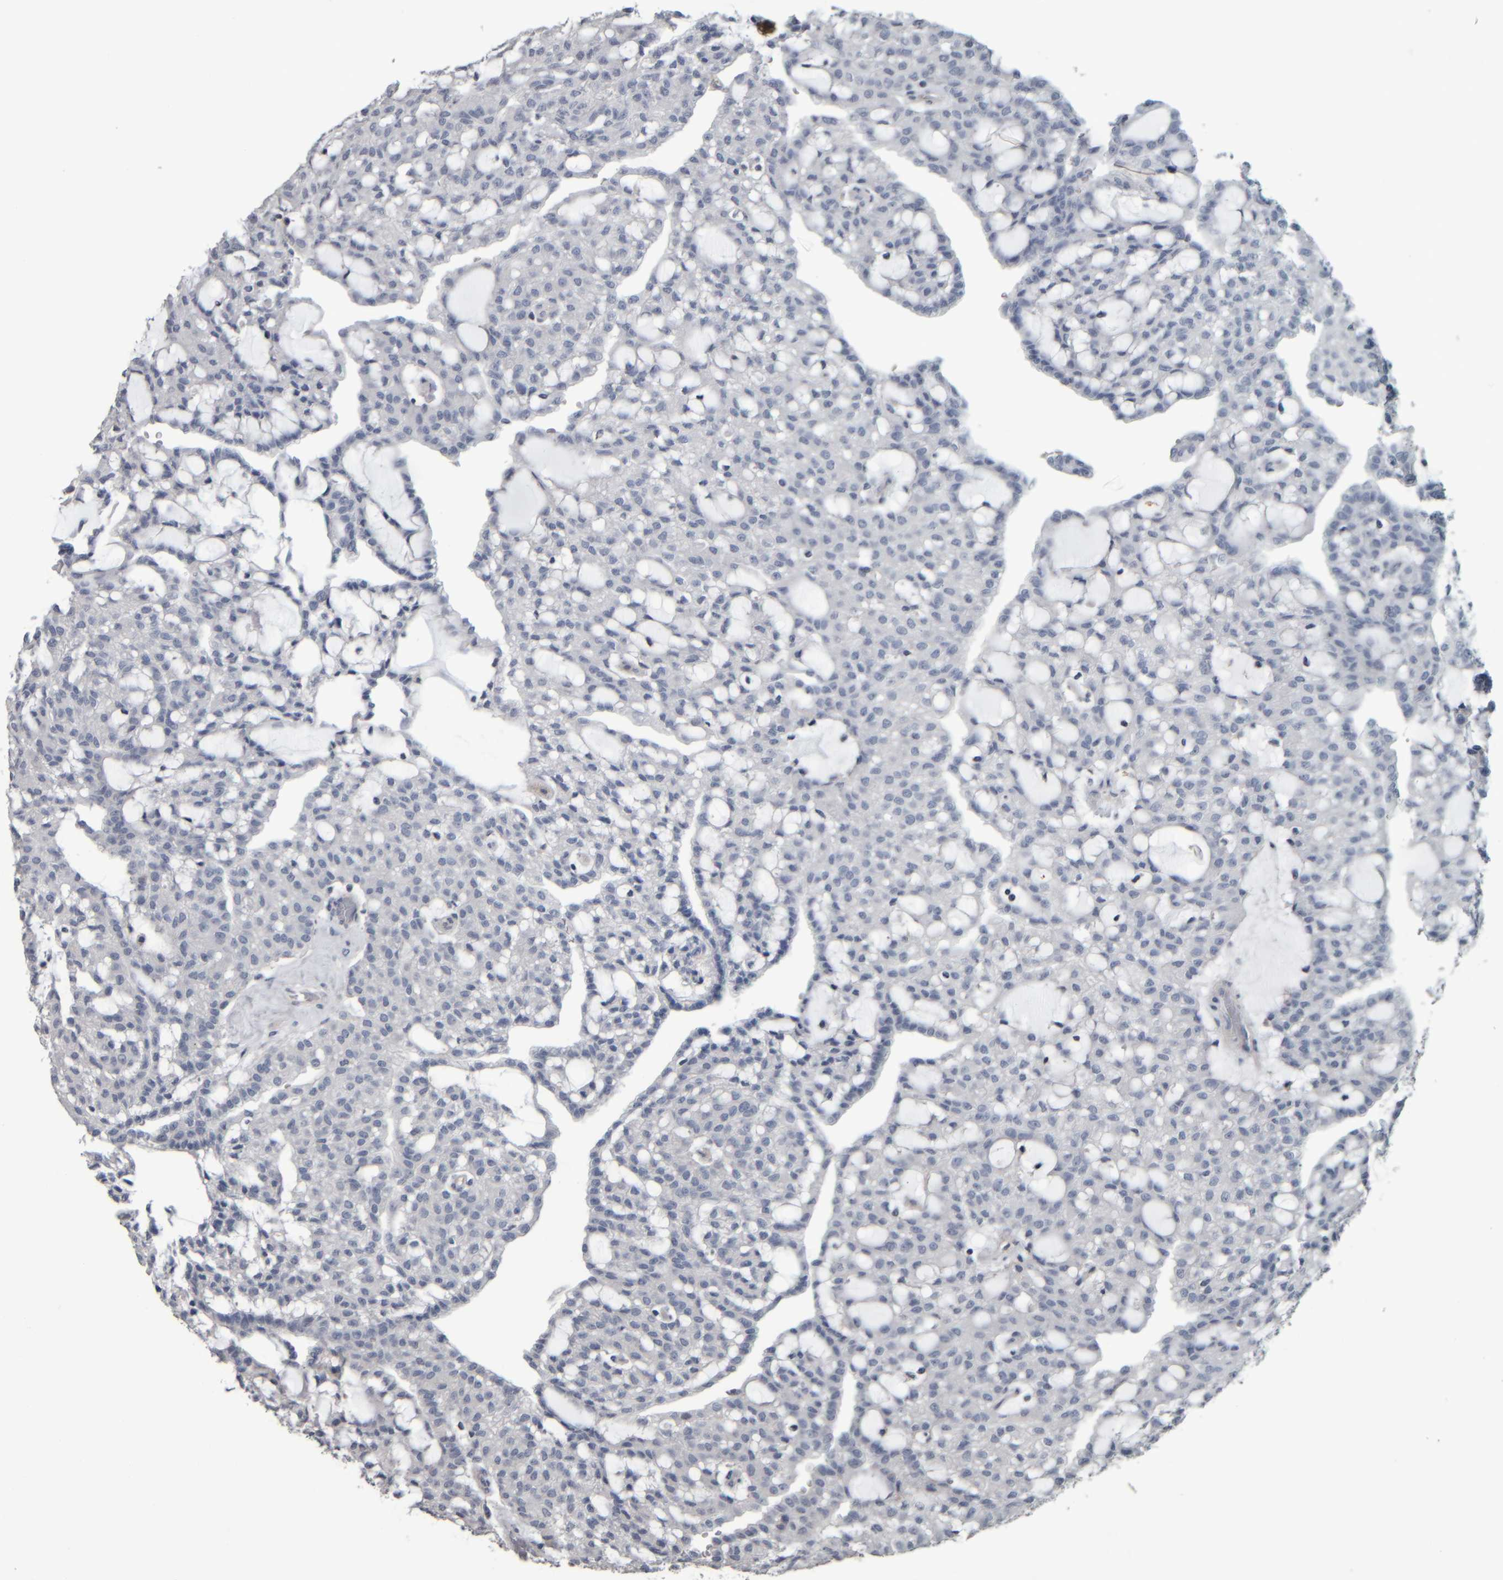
{"staining": {"intensity": "negative", "quantity": "none", "location": "none"}, "tissue": "renal cancer", "cell_type": "Tumor cells", "image_type": "cancer", "snomed": [{"axis": "morphology", "description": "Adenocarcinoma, NOS"}, {"axis": "topography", "description": "Kidney"}], "caption": "Tumor cells show no significant positivity in renal adenocarcinoma.", "gene": "CAVIN4", "patient": {"sex": "male", "age": 63}}